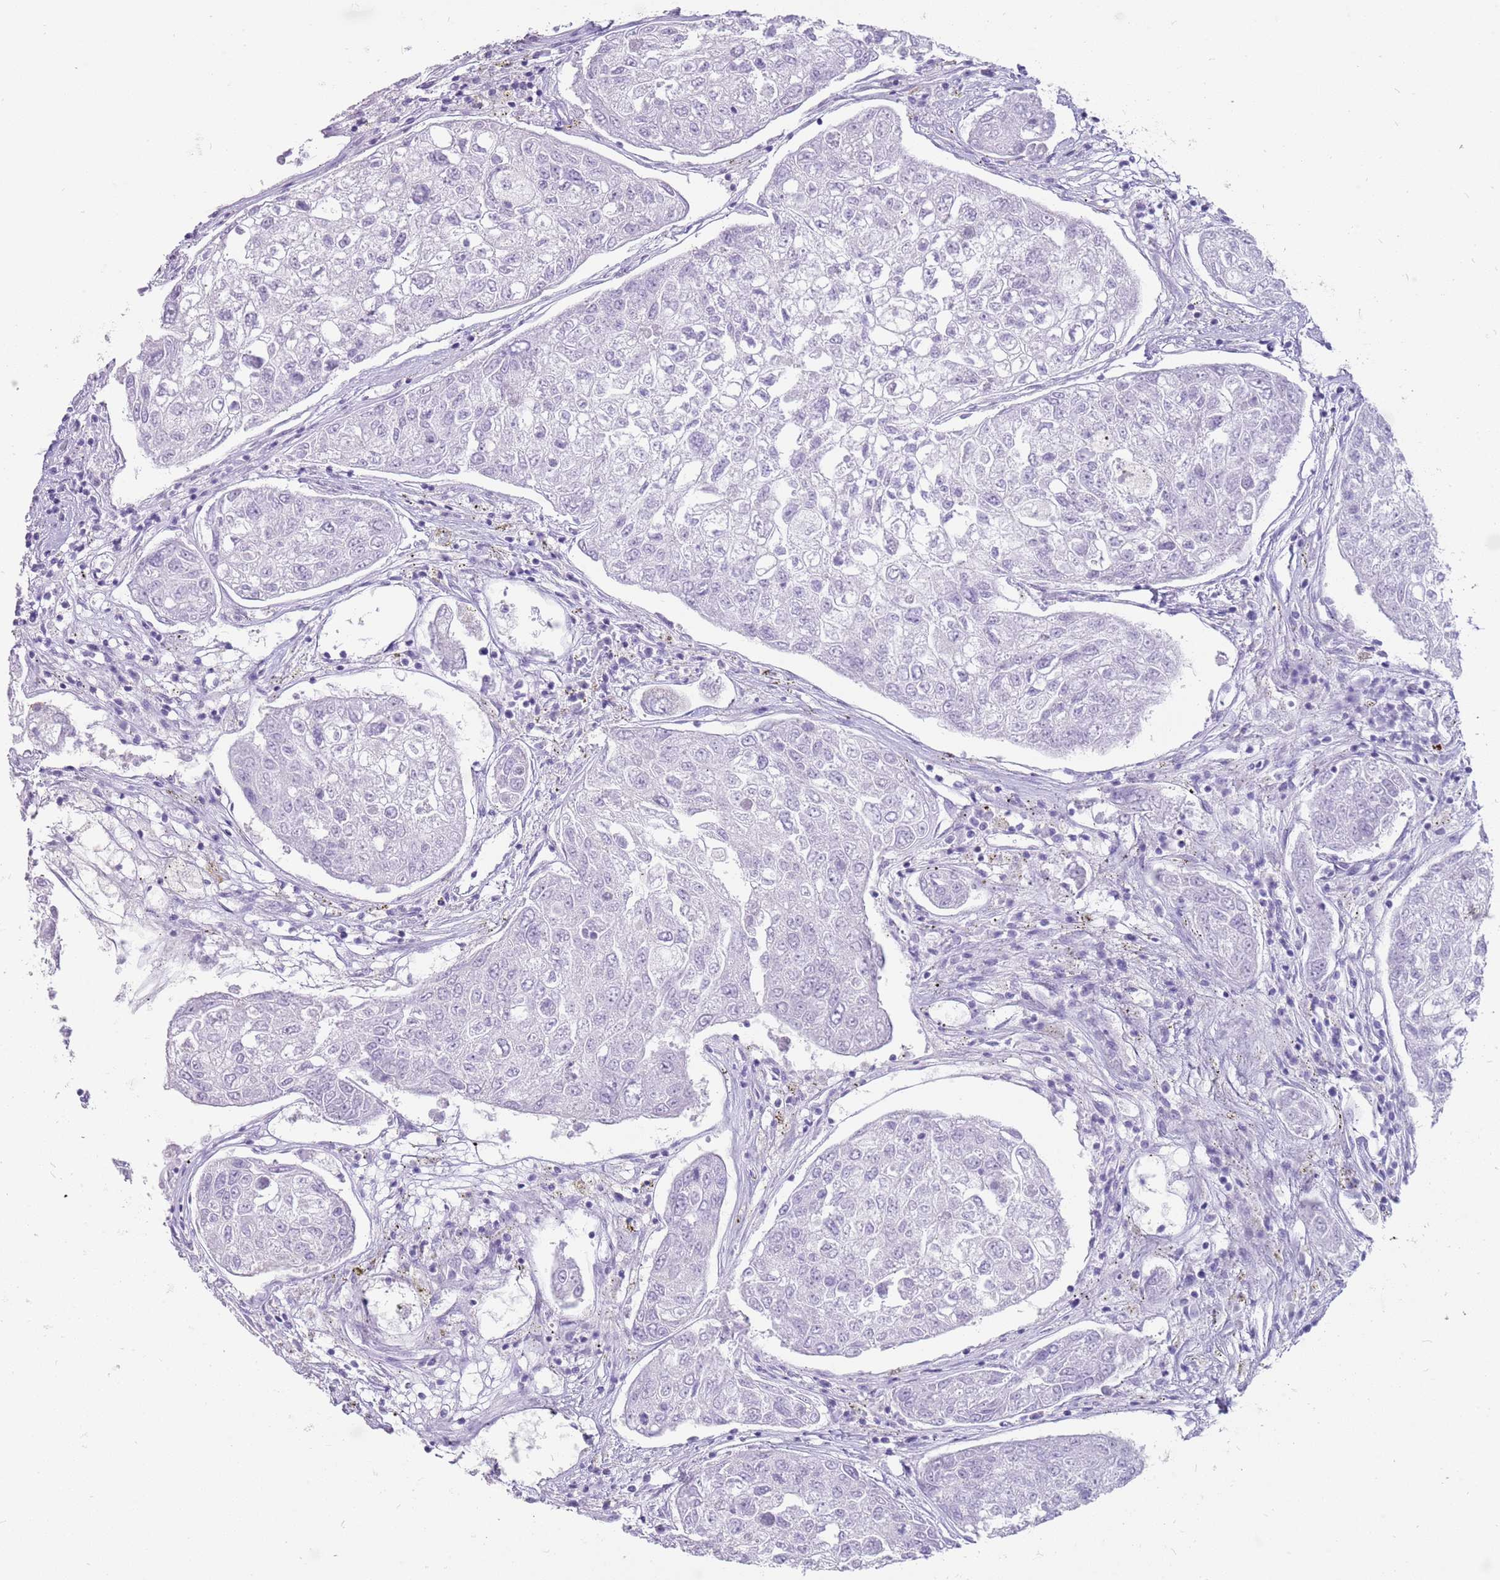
{"staining": {"intensity": "negative", "quantity": "none", "location": "none"}, "tissue": "urothelial cancer", "cell_type": "Tumor cells", "image_type": "cancer", "snomed": [{"axis": "morphology", "description": "Urothelial carcinoma, High grade"}, {"axis": "topography", "description": "Lymph node"}, {"axis": "topography", "description": "Urinary bladder"}], "caption": "An image of human high-grade urothelial carcinoma is negative for staining in tumor cells.", "gene": "NBPF3", "patient": {"sex": "male", "age": 51}}